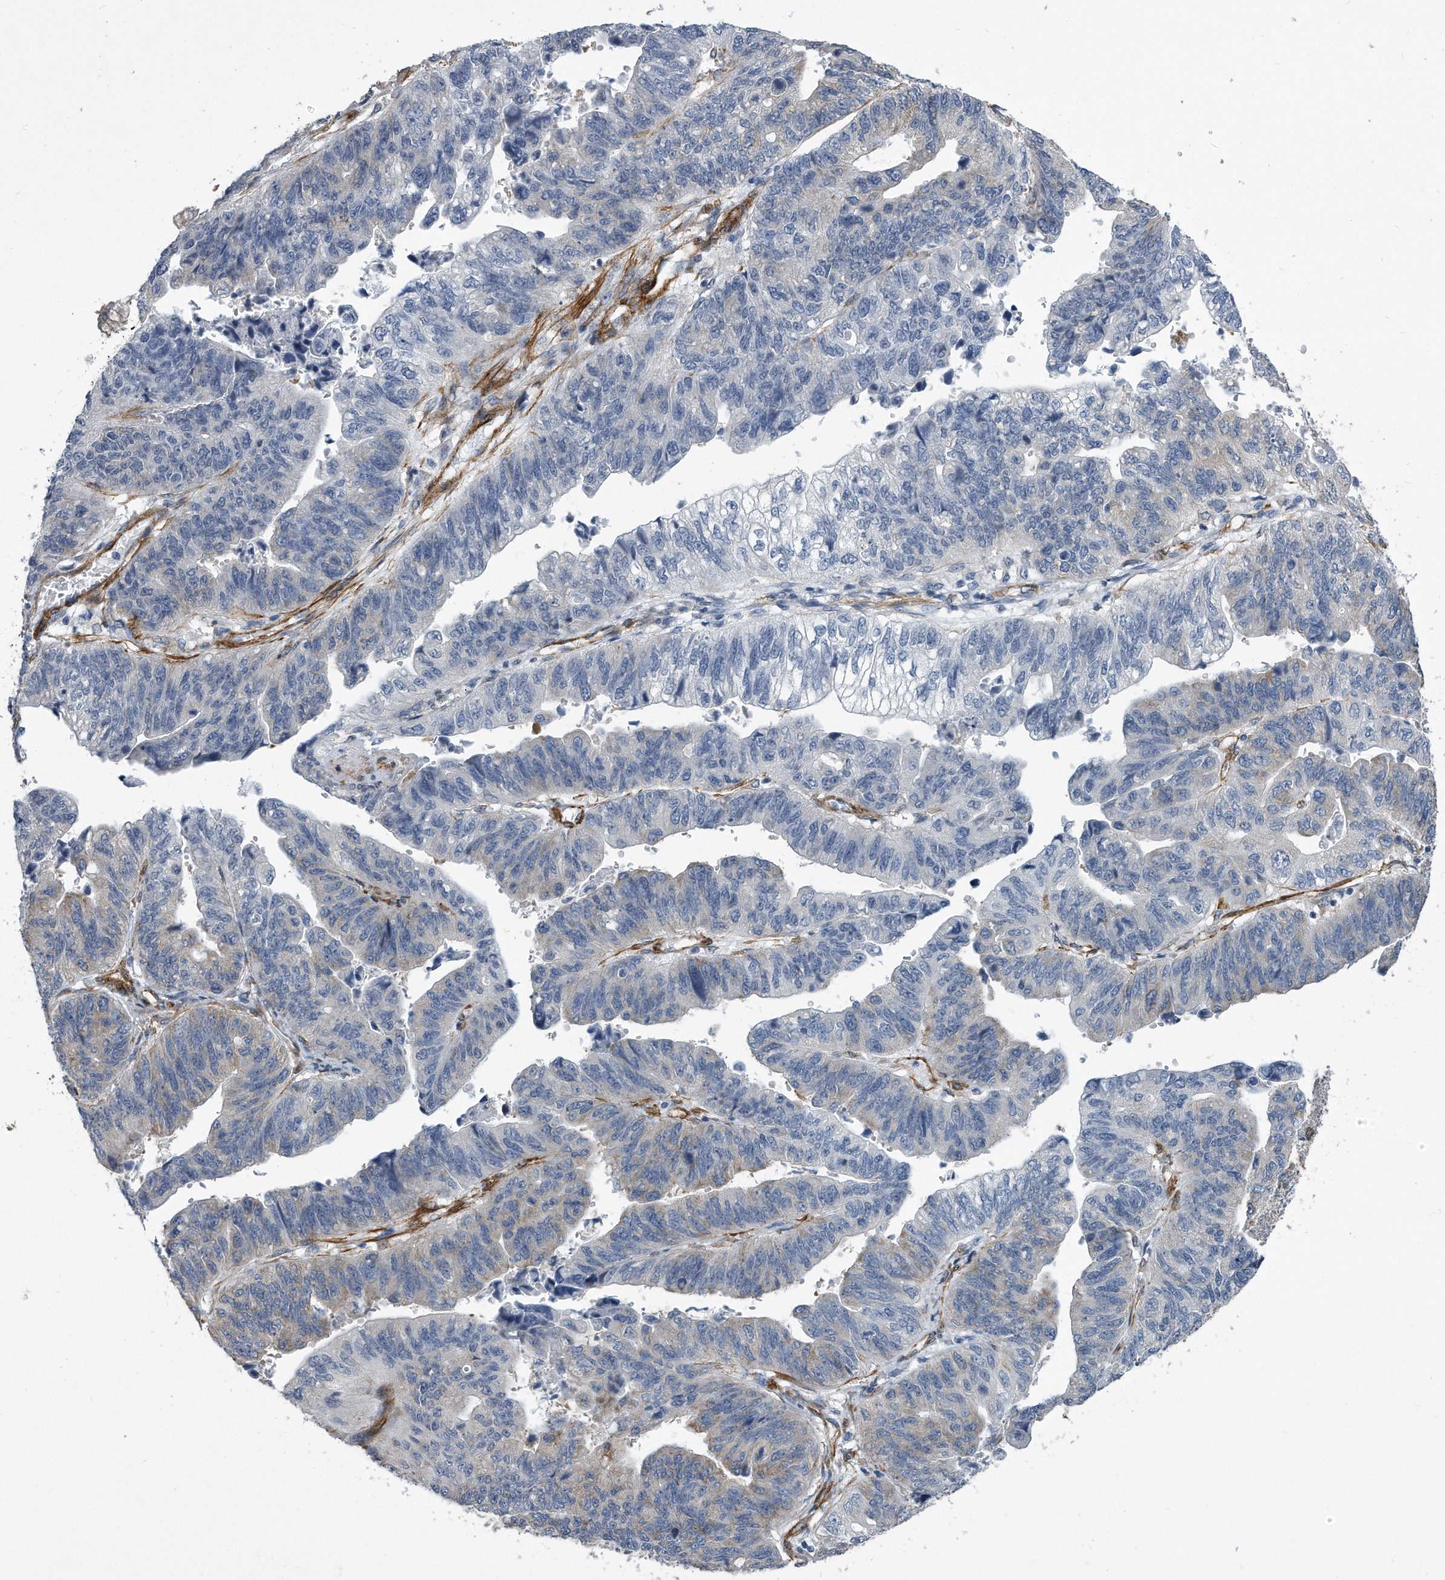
{"staining": {"intensity": "moderate", "quantity": "<25%", "location": "cytoplasmic/membranous"}, "tissue": "stomach cancer", "cell_type": "Tumor cells", "image_type": "cancer", "snomed": [{"axis": "morphology", "description": "Adenocarcinoma, NOS"}, {"axis": "topography", "description": "Stomach"}], "caption": "Stomach cancer (adenocarcinoma) tissue exhibits moderate cytoplasmic/membranous expression in approximately <25% of tumor cells (DAB IHC, brown staining for protein, blue staining for nuclei).", "gene": "EIF2B4", "patient": {"sex": "male", "age": 59}}